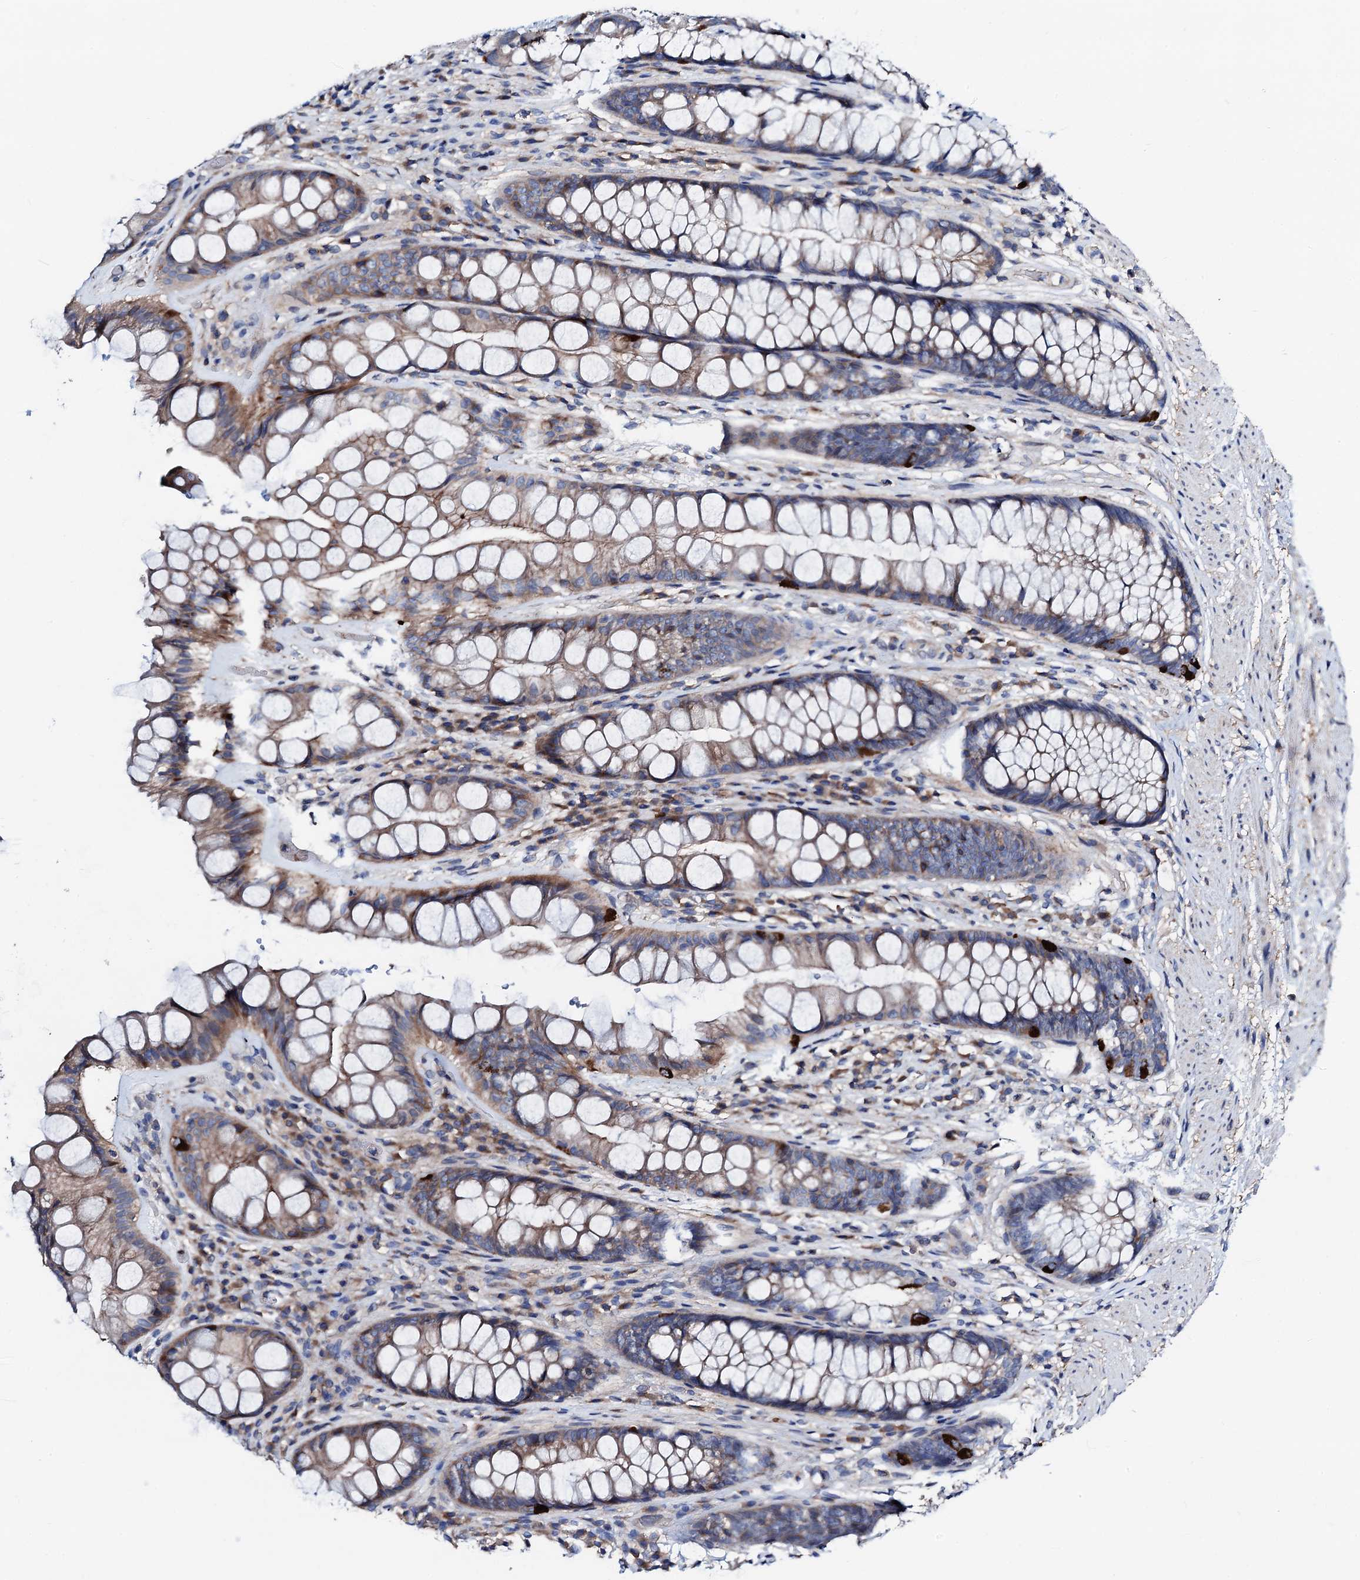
{"staining": {"intensity": "strong", "quantity": "<25%", "location": "cytoplasmic/membranous"}, "tissue": "rectum", "cell_type": "Glandular cells", "image_type": "normal", "snomed": [{"axis": "morphology", "description": "Normal tissue, NOS"}, {"axis": "topography", "description": "Rectum"}], "caption": "Rectum stained with immunohistochemistry (IHC) exhibits strong cytoplasmic/membranous expression in about <25% of glandular cells.", "gene": "GCOM1", "patient": {"sex": "male", "age": 74}}